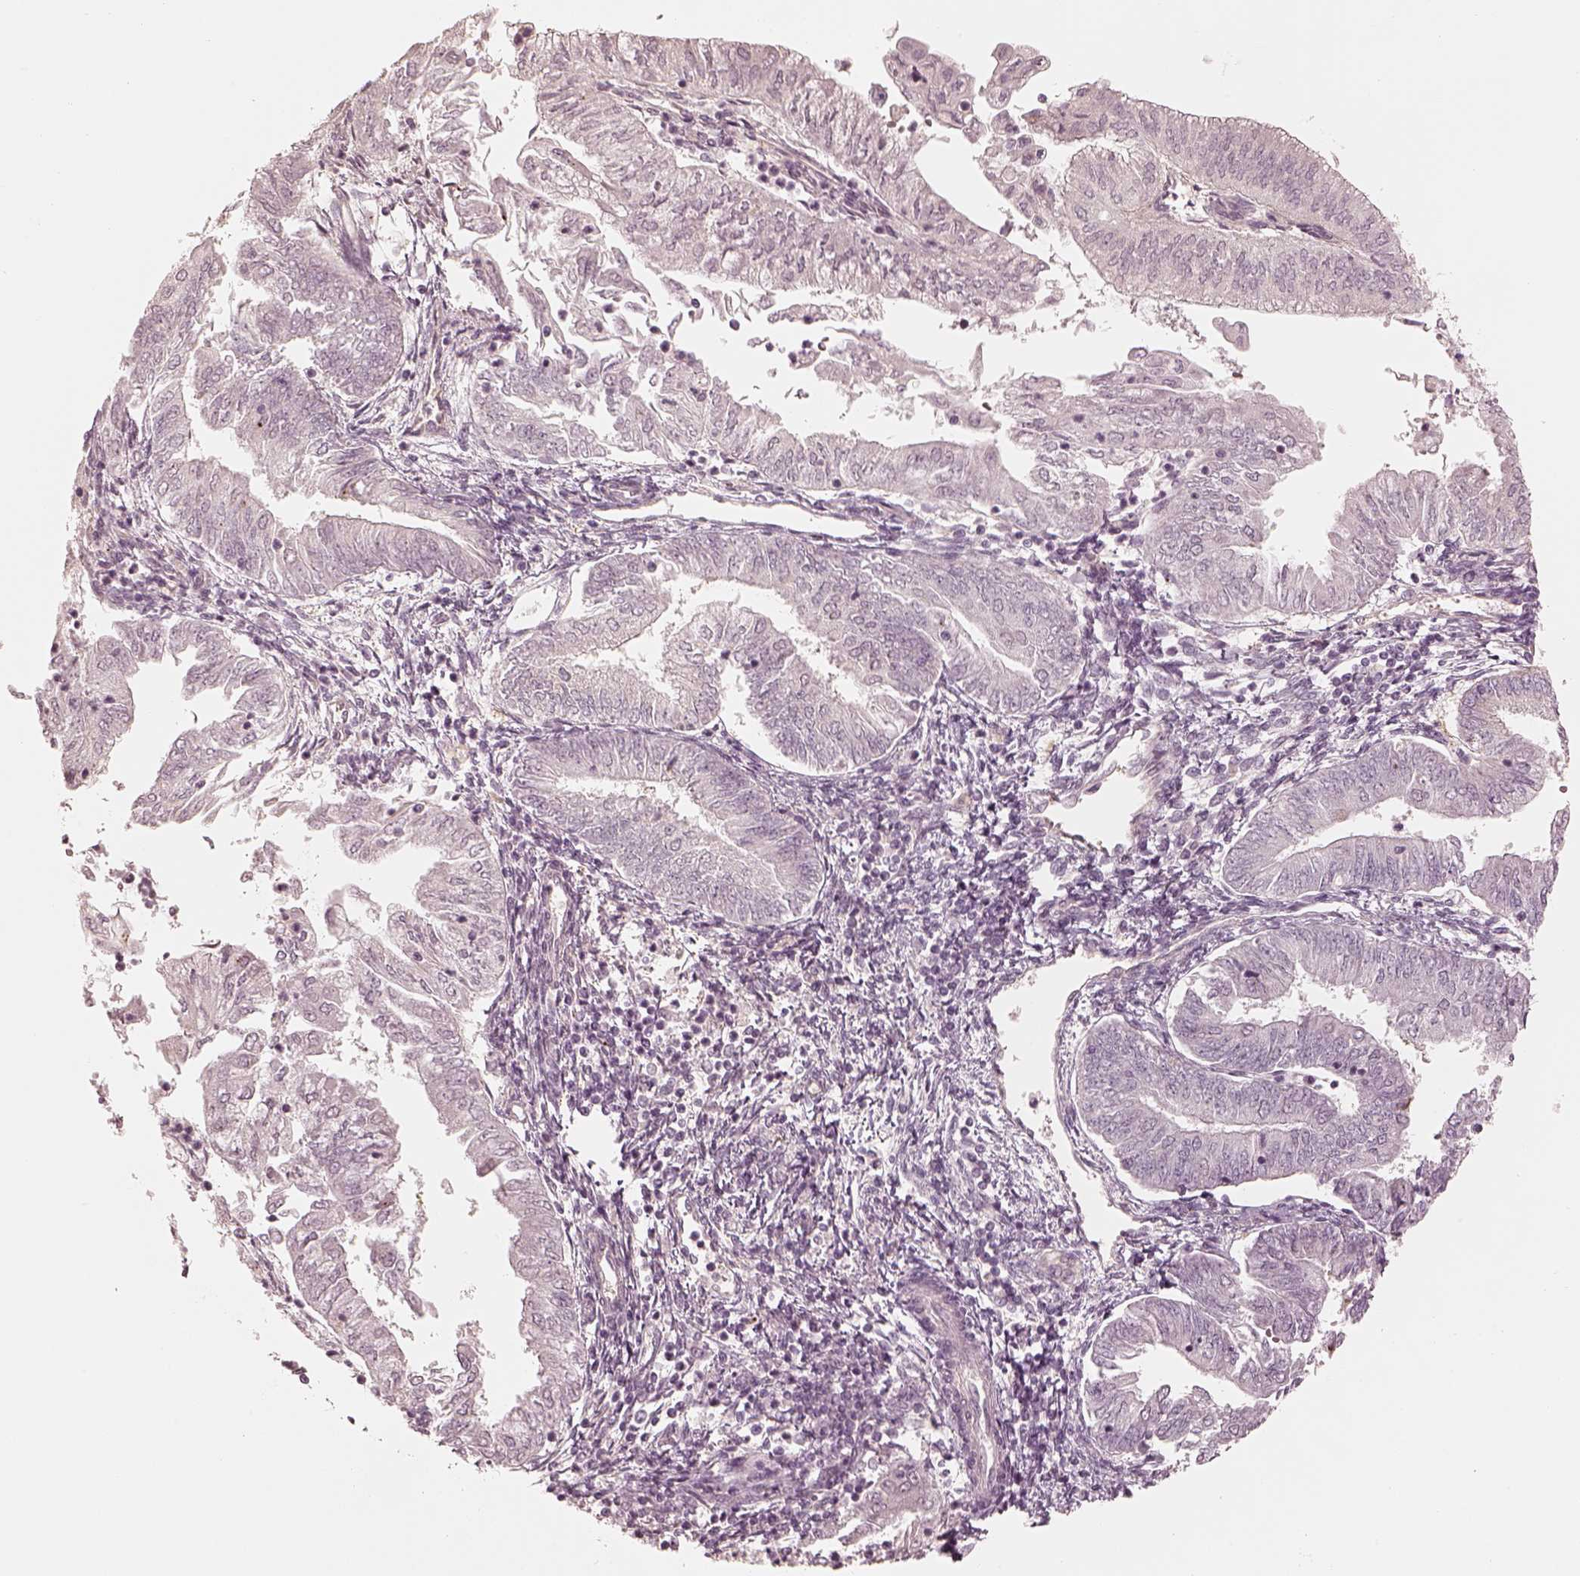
{"staining": {"intensity": "negative", "quantity": "none", "location": "none"}, "tissue": "endometrial cancer", "cell_type": "Tumor cells", "image_type": "cancer", "snomed": [{"axis": "morphology", "description": "Adenocarcinoma, NOS"}, {"axis": "topography", "description": "Endometrium"}], "caption": "DAB immunohistochemical staining of human endometrial cancer (adenocarcinoma) reveals no significant expression in tumor cells.", "gene": "GORASP2", "patient": {"sex": "female", "age": 55}}